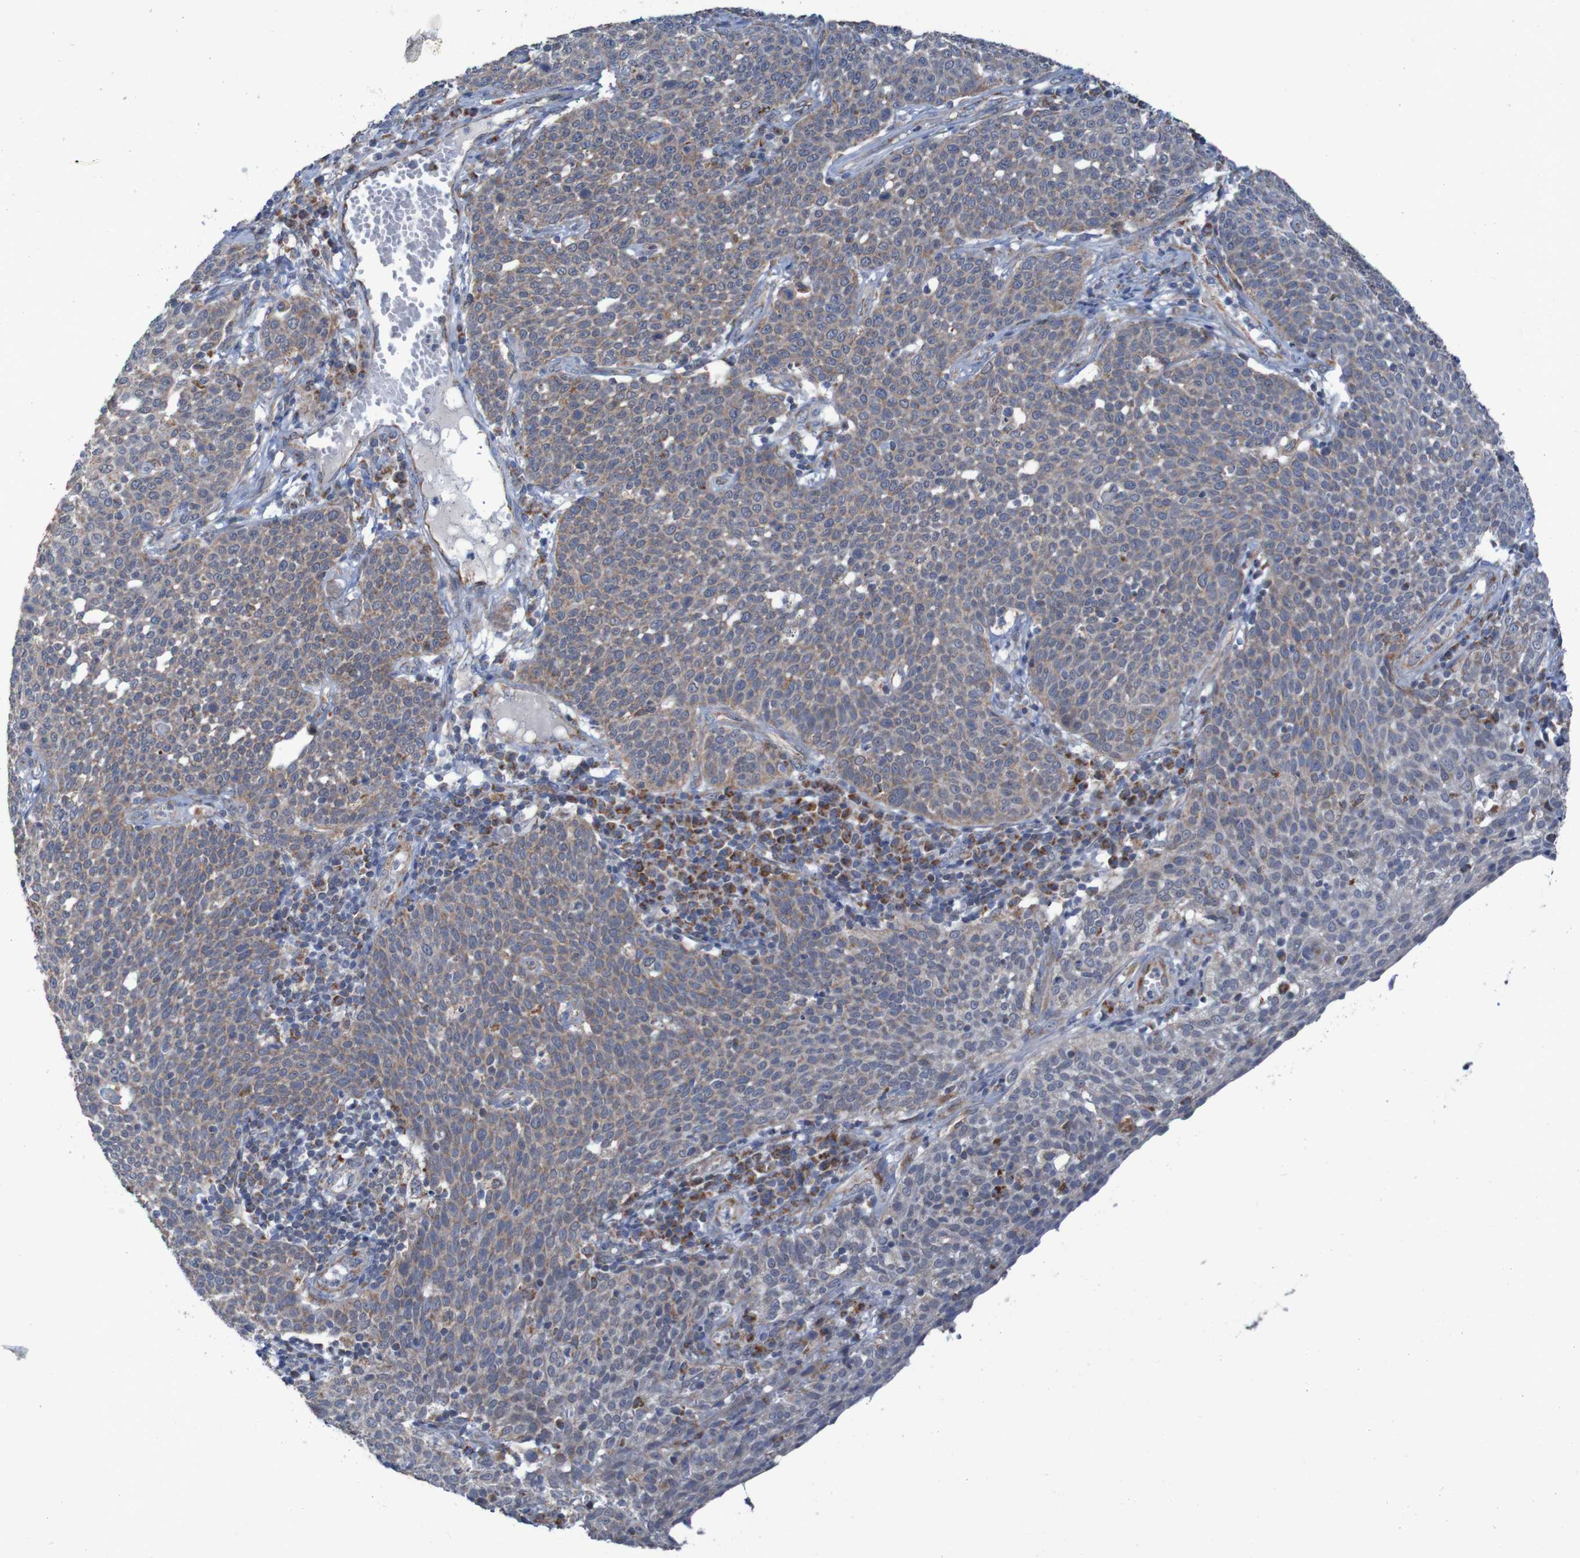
{"staining": {"intensity": "weak", "quantity": ">75%", "location": "cytoplasmic/membranous"}, "tissue": "cervical cancer", "cell_type": "Tumor cells", "image_type": "cancer", "snomed": [{"axis": "morphology", "description": "Squamous cell carcinoma, NOS"}, {"axis": "topography", "description": "Cervix"}], "caption": "Immunohistochemical staining of human cervical cancer (squamous cell carcinoma) reveals weak cytoplasmic/membranous protein positivity in about >75% of tumor cells.", "gene": "CCDC51", "patient": {"sex": "female", "age": 34}}